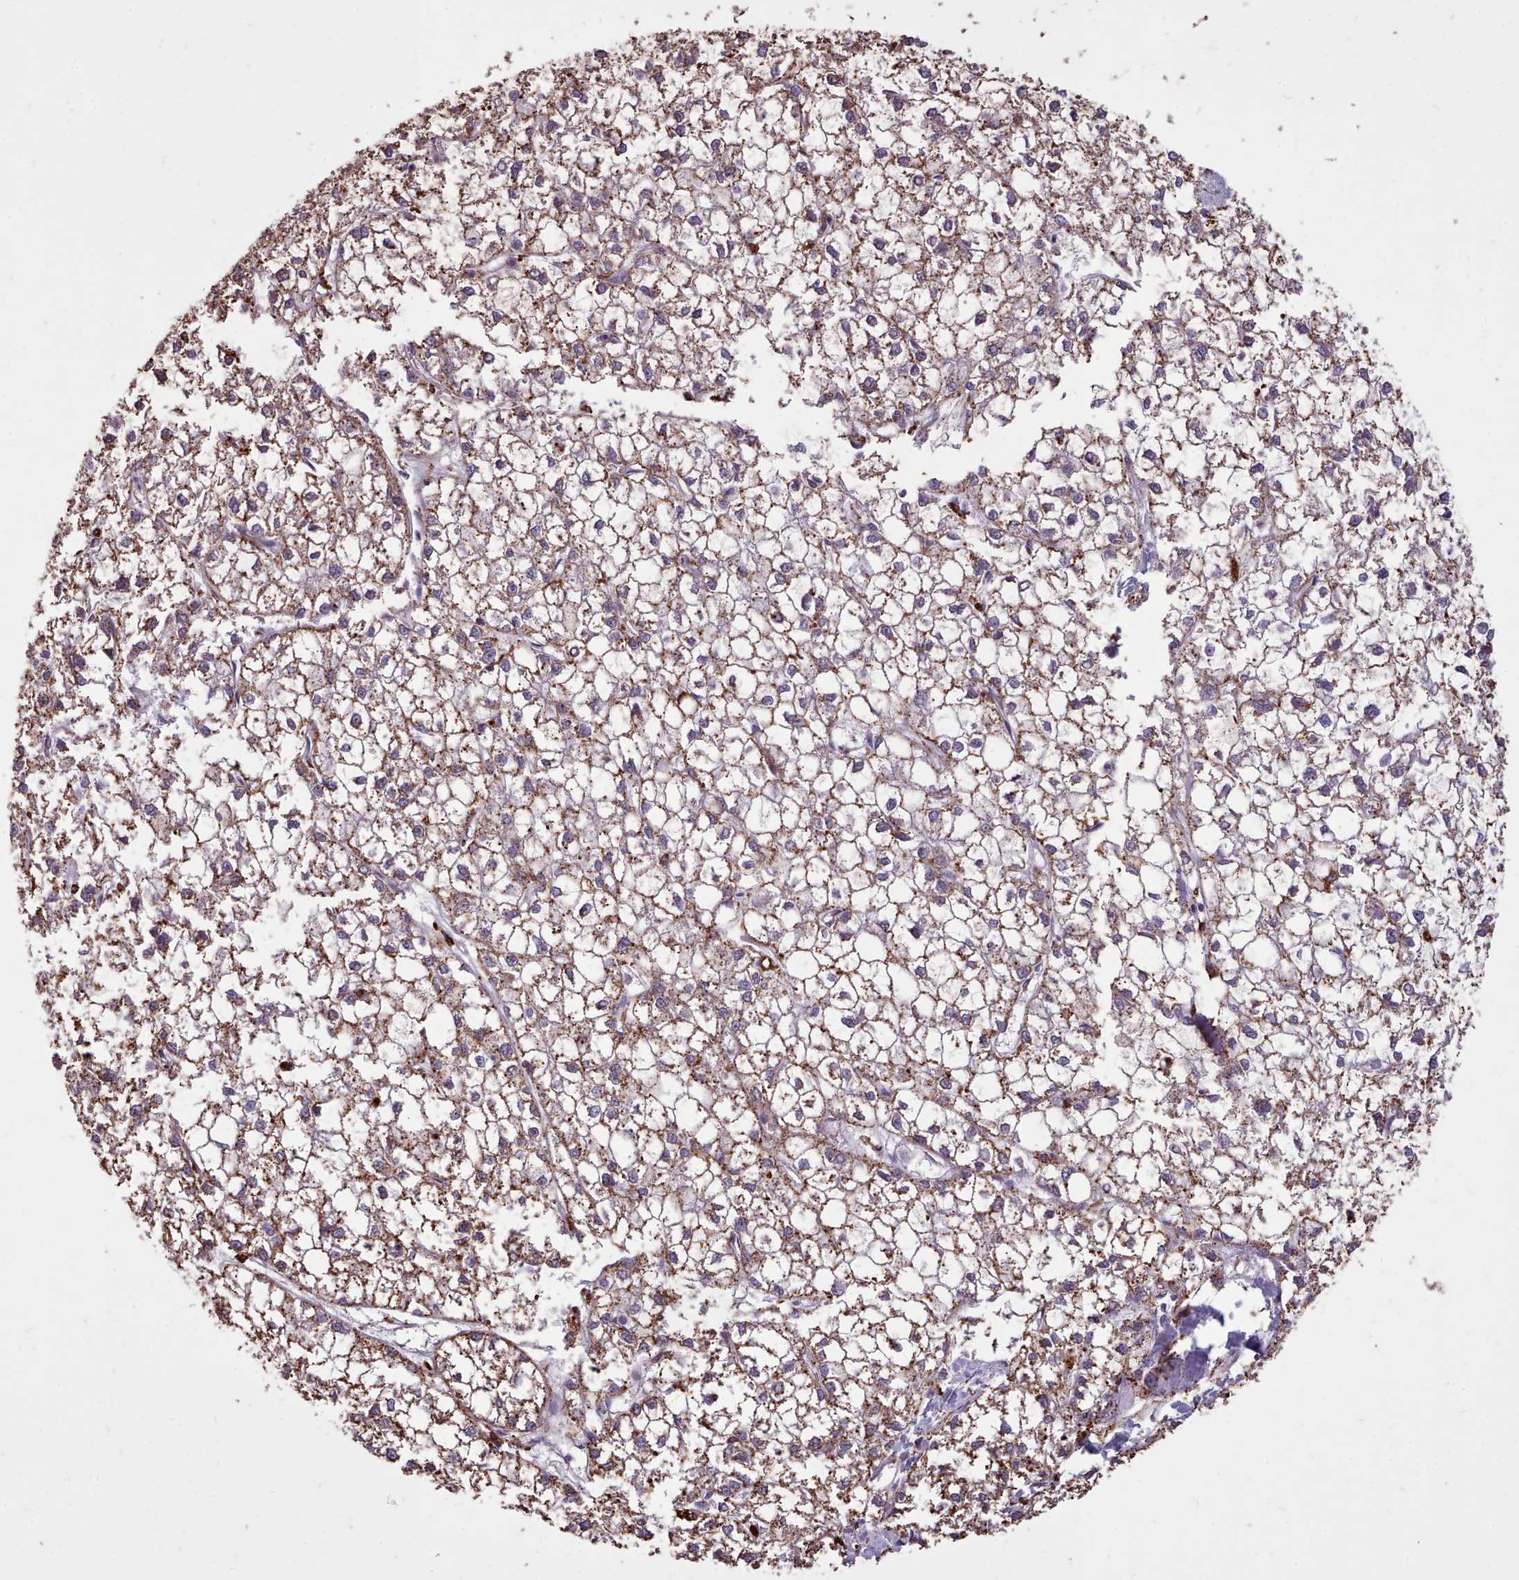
{"staining": {"intensity": "moderate", "quantity": ">75%", "location": "cytoplasmic/membranous"}, "tissue": "liver cancer", "cell_type": "Tumor cells", "image_type": "cancer", "snomed": [{"axis": "morphology", "description": "Carcinoma, Hepatocellular, NOS"}, {"axis": "topography", "description": "Liver"}], "caption": "Immunohistochemistry image of hepatocellular carcinoma (liver) stained for a protein (brown), which shows medium levels of moderate cytoplasmic/membranous positivity in approximately >75% of tumor cells.", "gene": "PACSIN3", "patient": {"sex": "female", "age": 43}}